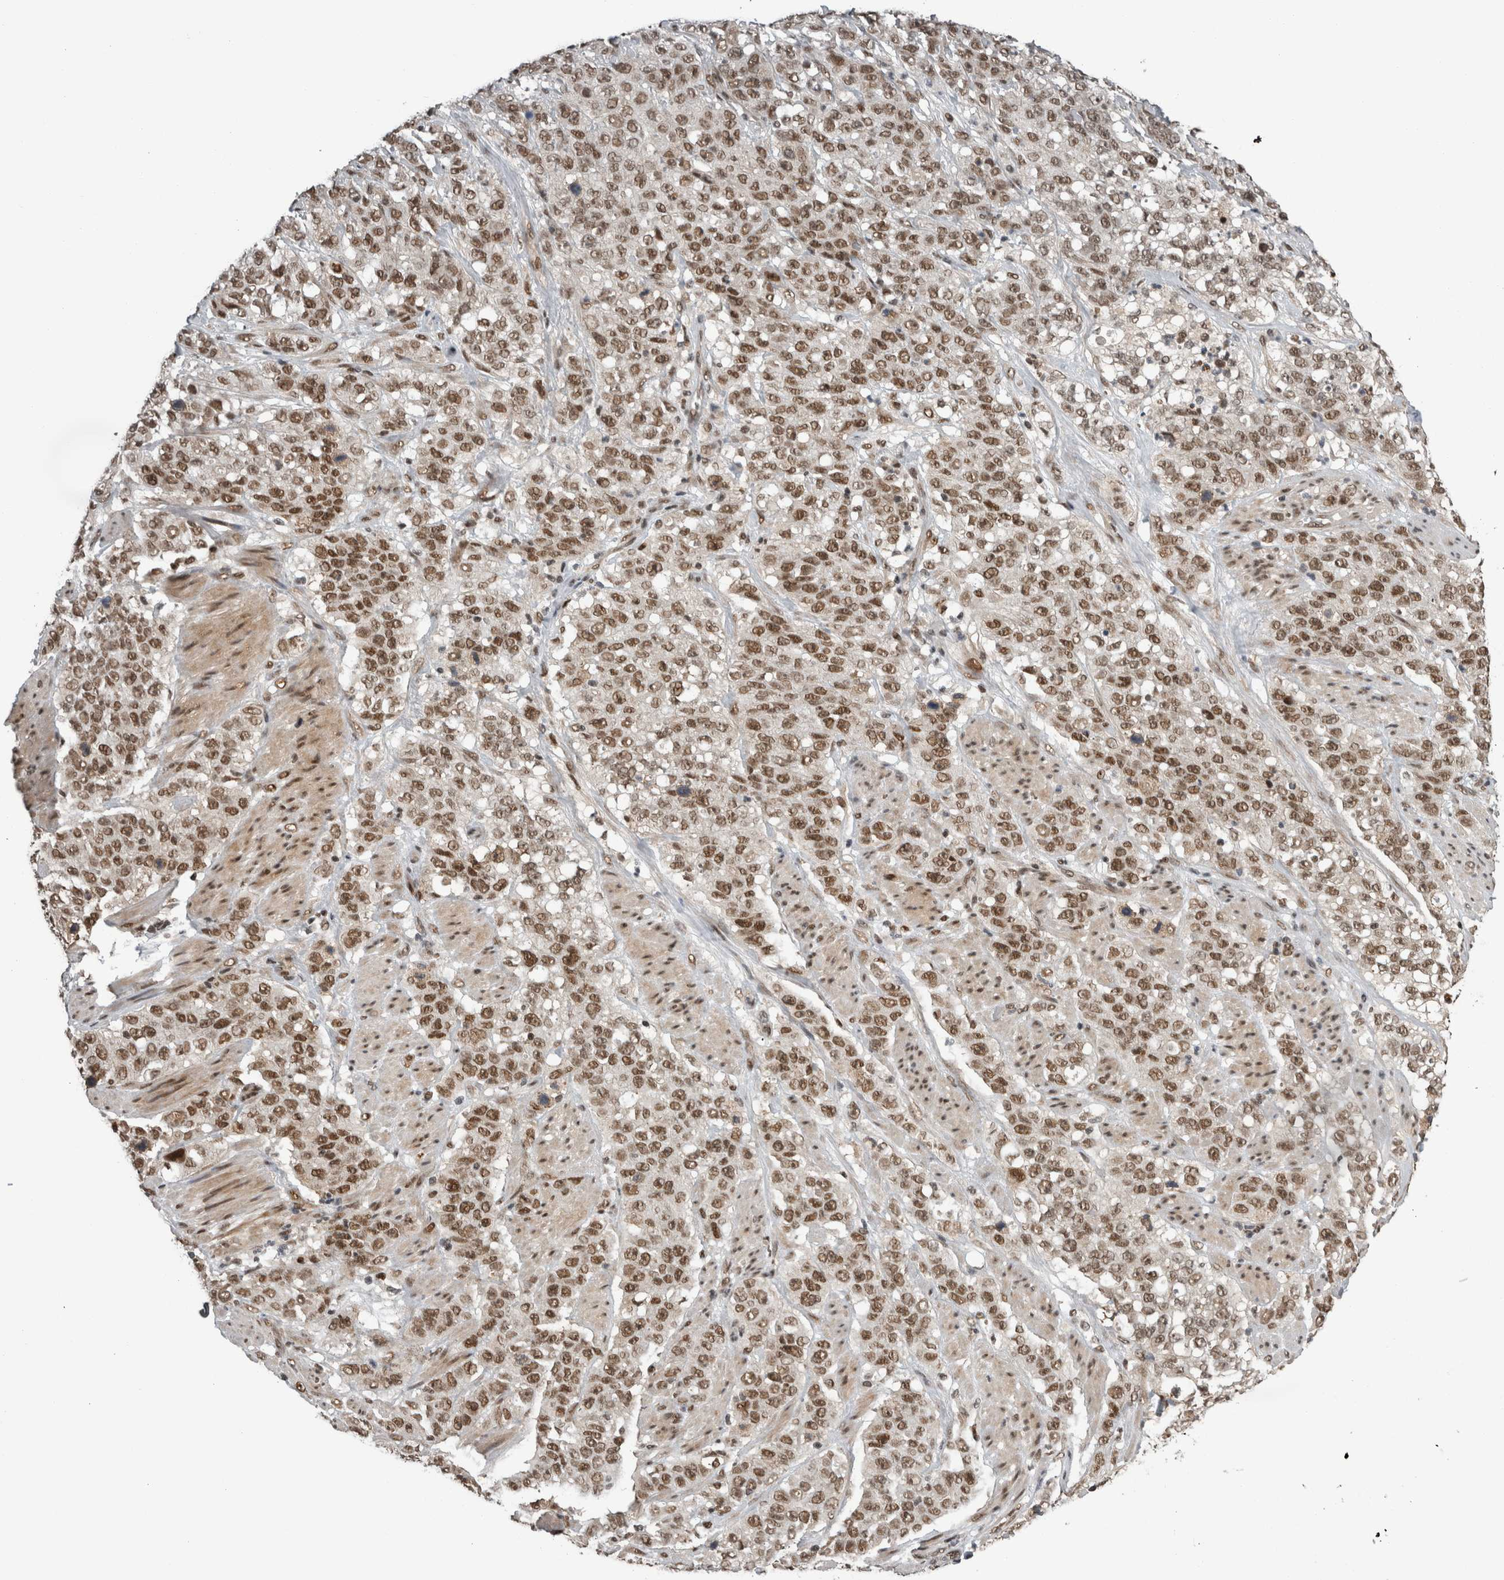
{"staining": {"intensity": "moderate", "quantity": ">75%", "location": "nuclear"}, "tissue": "stomach cancer", "cell_type": "Tumor cells", "image_type": "cancer", "snomed": [{"axis": "morphology", "description": "Adenocarcinoma, NOS"}, {"axis": "topography", "description": "Stomach"}], "caption": "A micrograph showing moderate nuclear expression in approximately >75% of tumor cells in stomach adenocarcinoma, as visualized by brown immunohistochemical staining.", "gene": "CPSF2", "patient": {"sex": "male", "age": 48}}